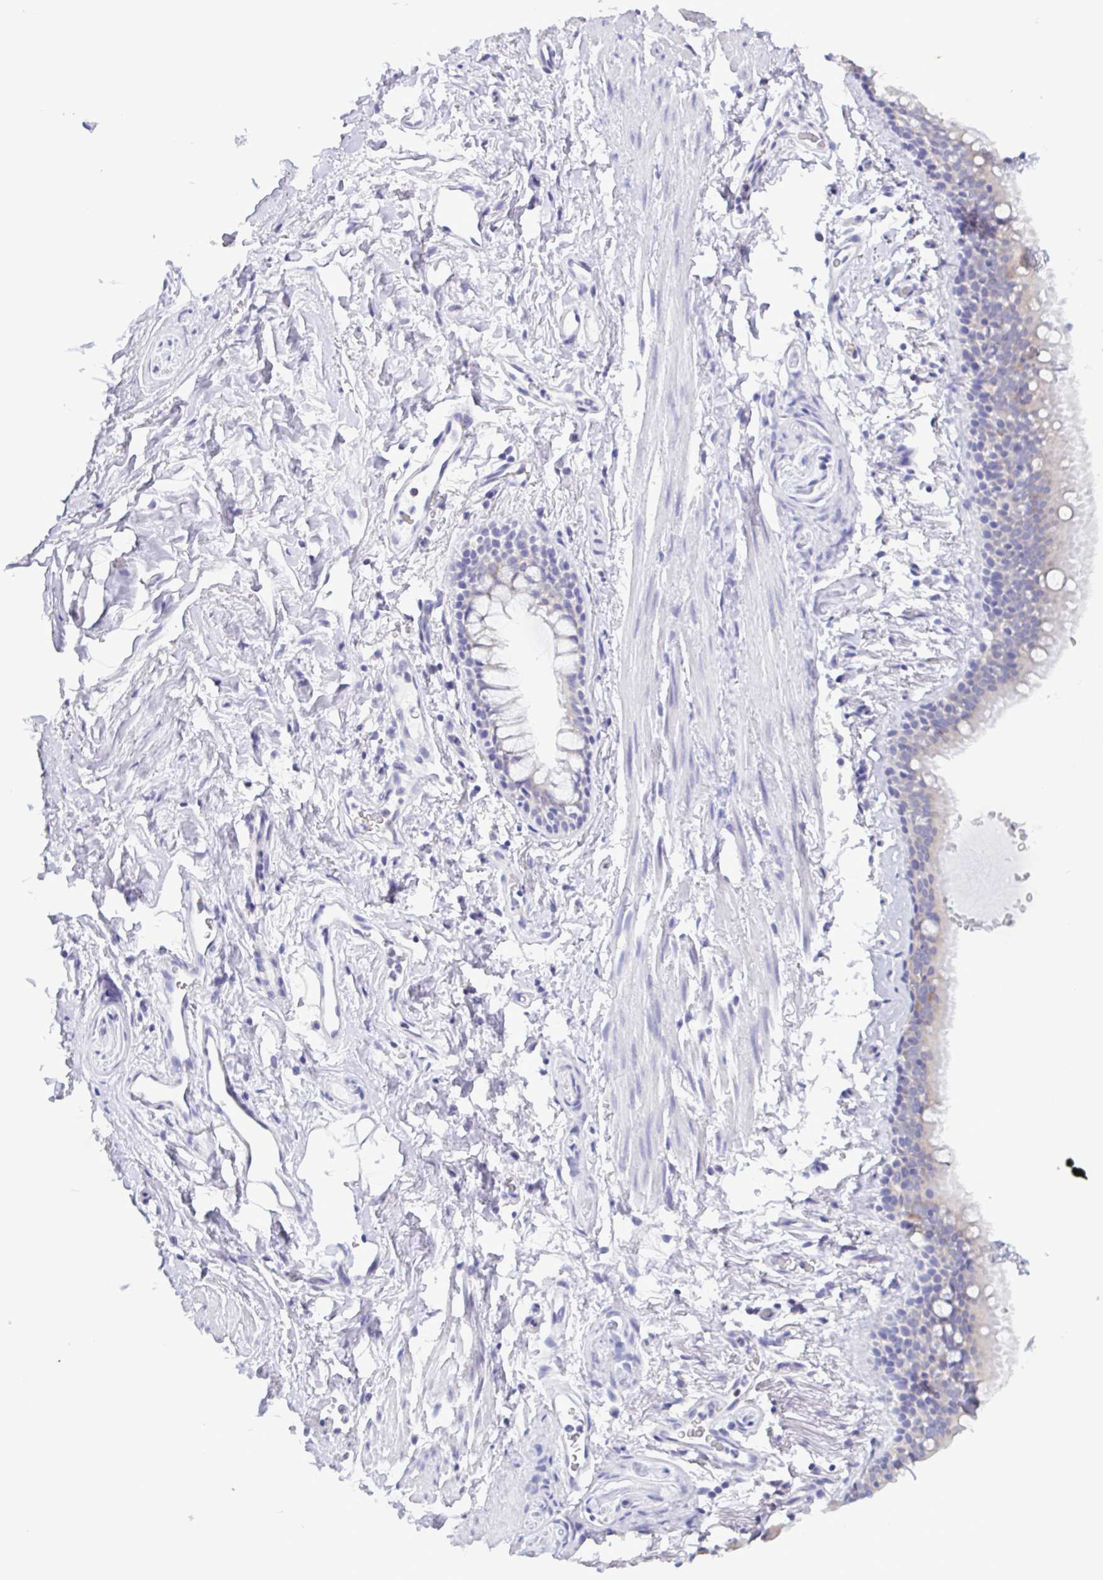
{"staining": {"intensity": "negative", "quantity": "none", "location": "none"}, "tissue": "adipose tissue", "cell_type": "Adipocytes", "image_type": "normal", "snomed": [{"axis": "morphology", "description": "Normal tissue, NOS"}, {"axis": "topography", "description": "Lymph node"}, {"axis": "topography", "description": "Cartilage tissue"}, {"axis": "topography", "description": "Bronchus"}], "caption": "The IHC micrograph has no significant positivity in adipocytes of adipose tissue. (Stains: DAB (3,3'-diaminobenzidine) immunohistochemistry (IHC) with hematoxylin counter stain, Microscopy: brightfield microscopy at high magnification).", "gene": "TNNI3", "patient": {"sex": "female", "age": 70}}